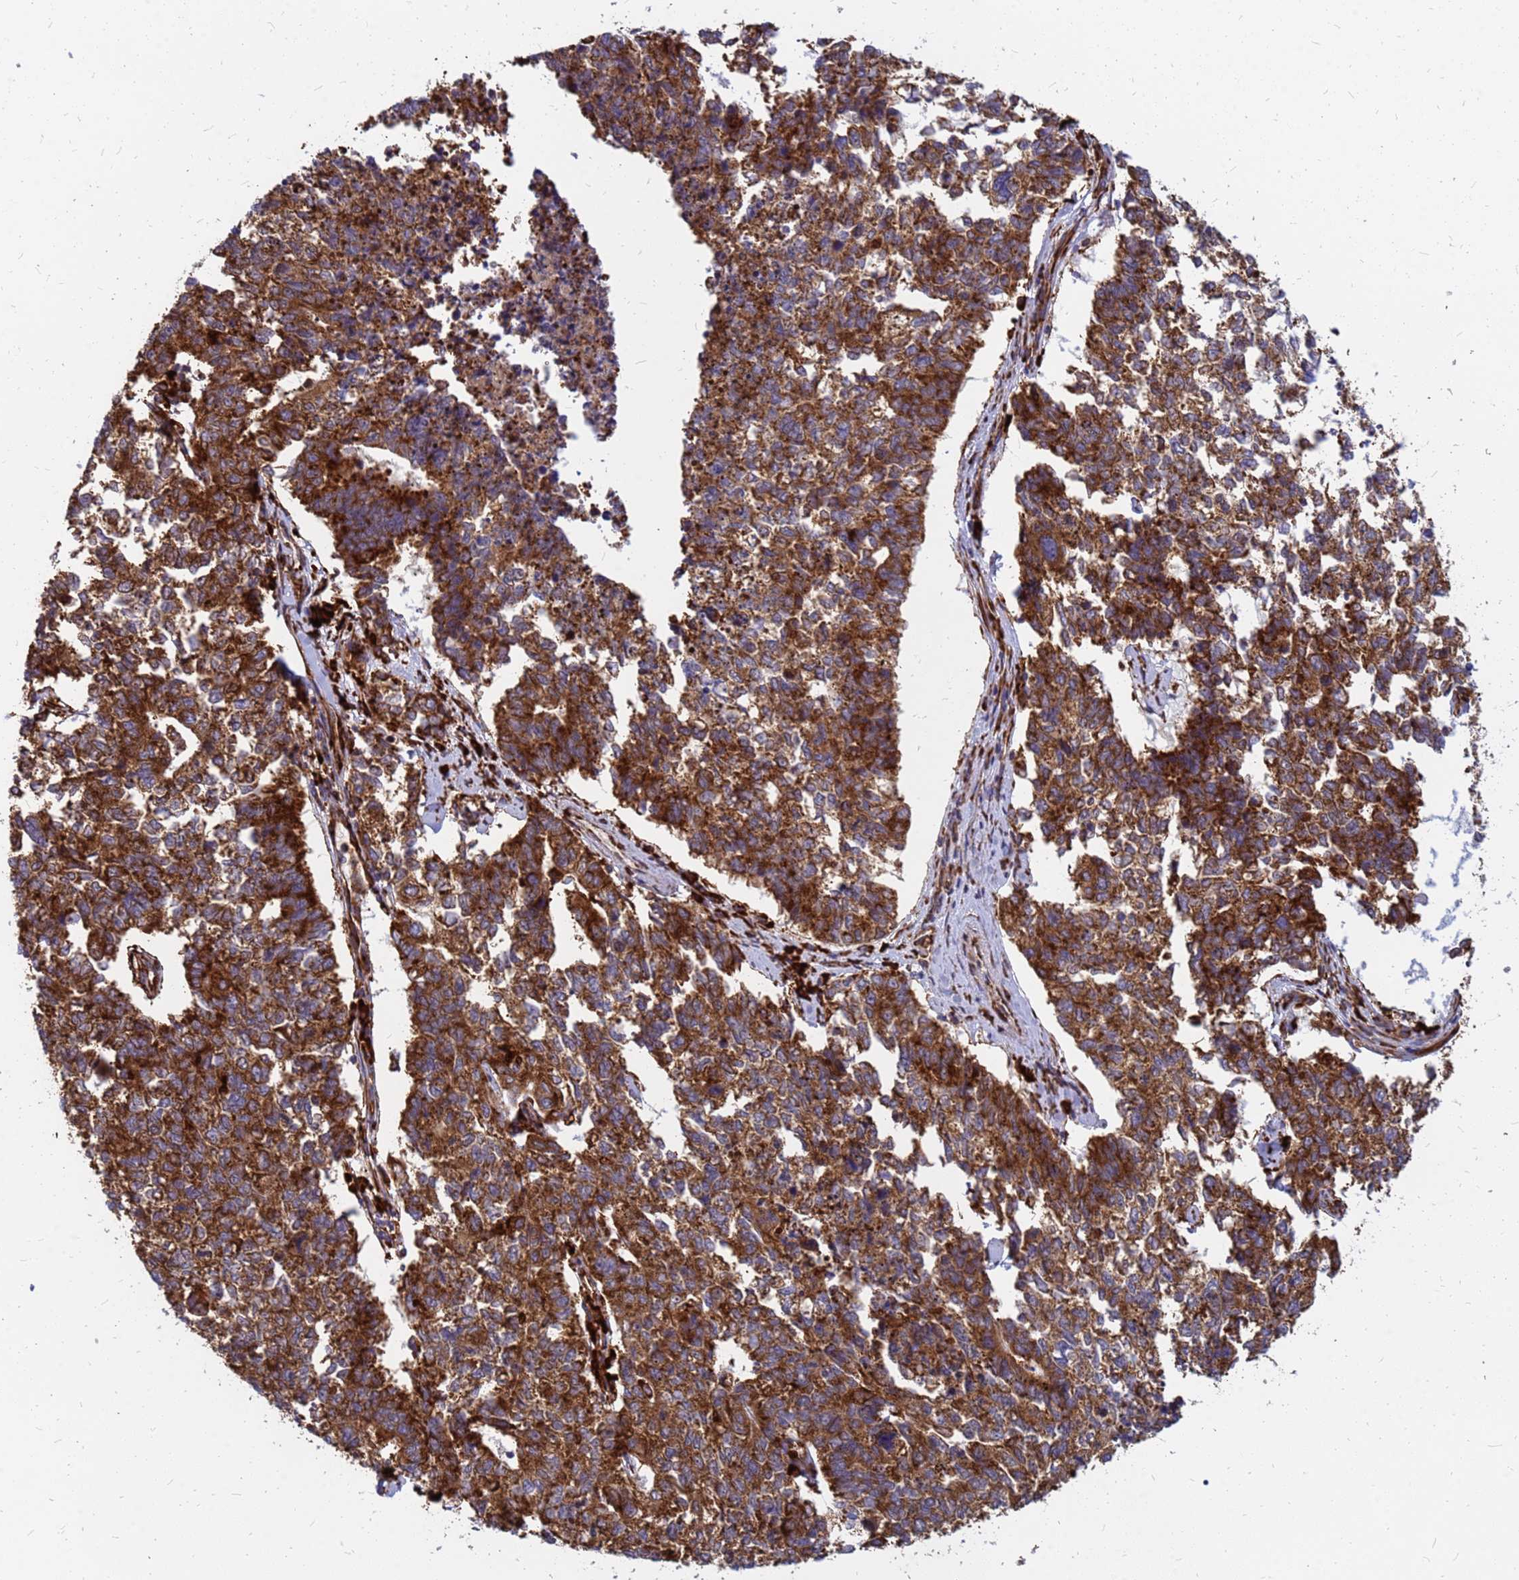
{"staining": {"intensity": "strong", "quantity": ">75%", "location": "cytoplasmic/membranous"}, "tissue": "cervical cancer", "cell_type": "Tumor cells", "image_type": "cancer", "snomed": [{"axis": "morphology", "description": "Squamous cell carcinoma, NOS"}, {"axis": "topography", "description": "Cervix"}], "caption": "Protein analysis of cervical cancer (squamous cell carcinoma) tissue displays strong cytoplasmic/membranous staining in about >75% of tumor cells.", "gene": "RPL8", "patient": {"sex": "female", "age": 63}}